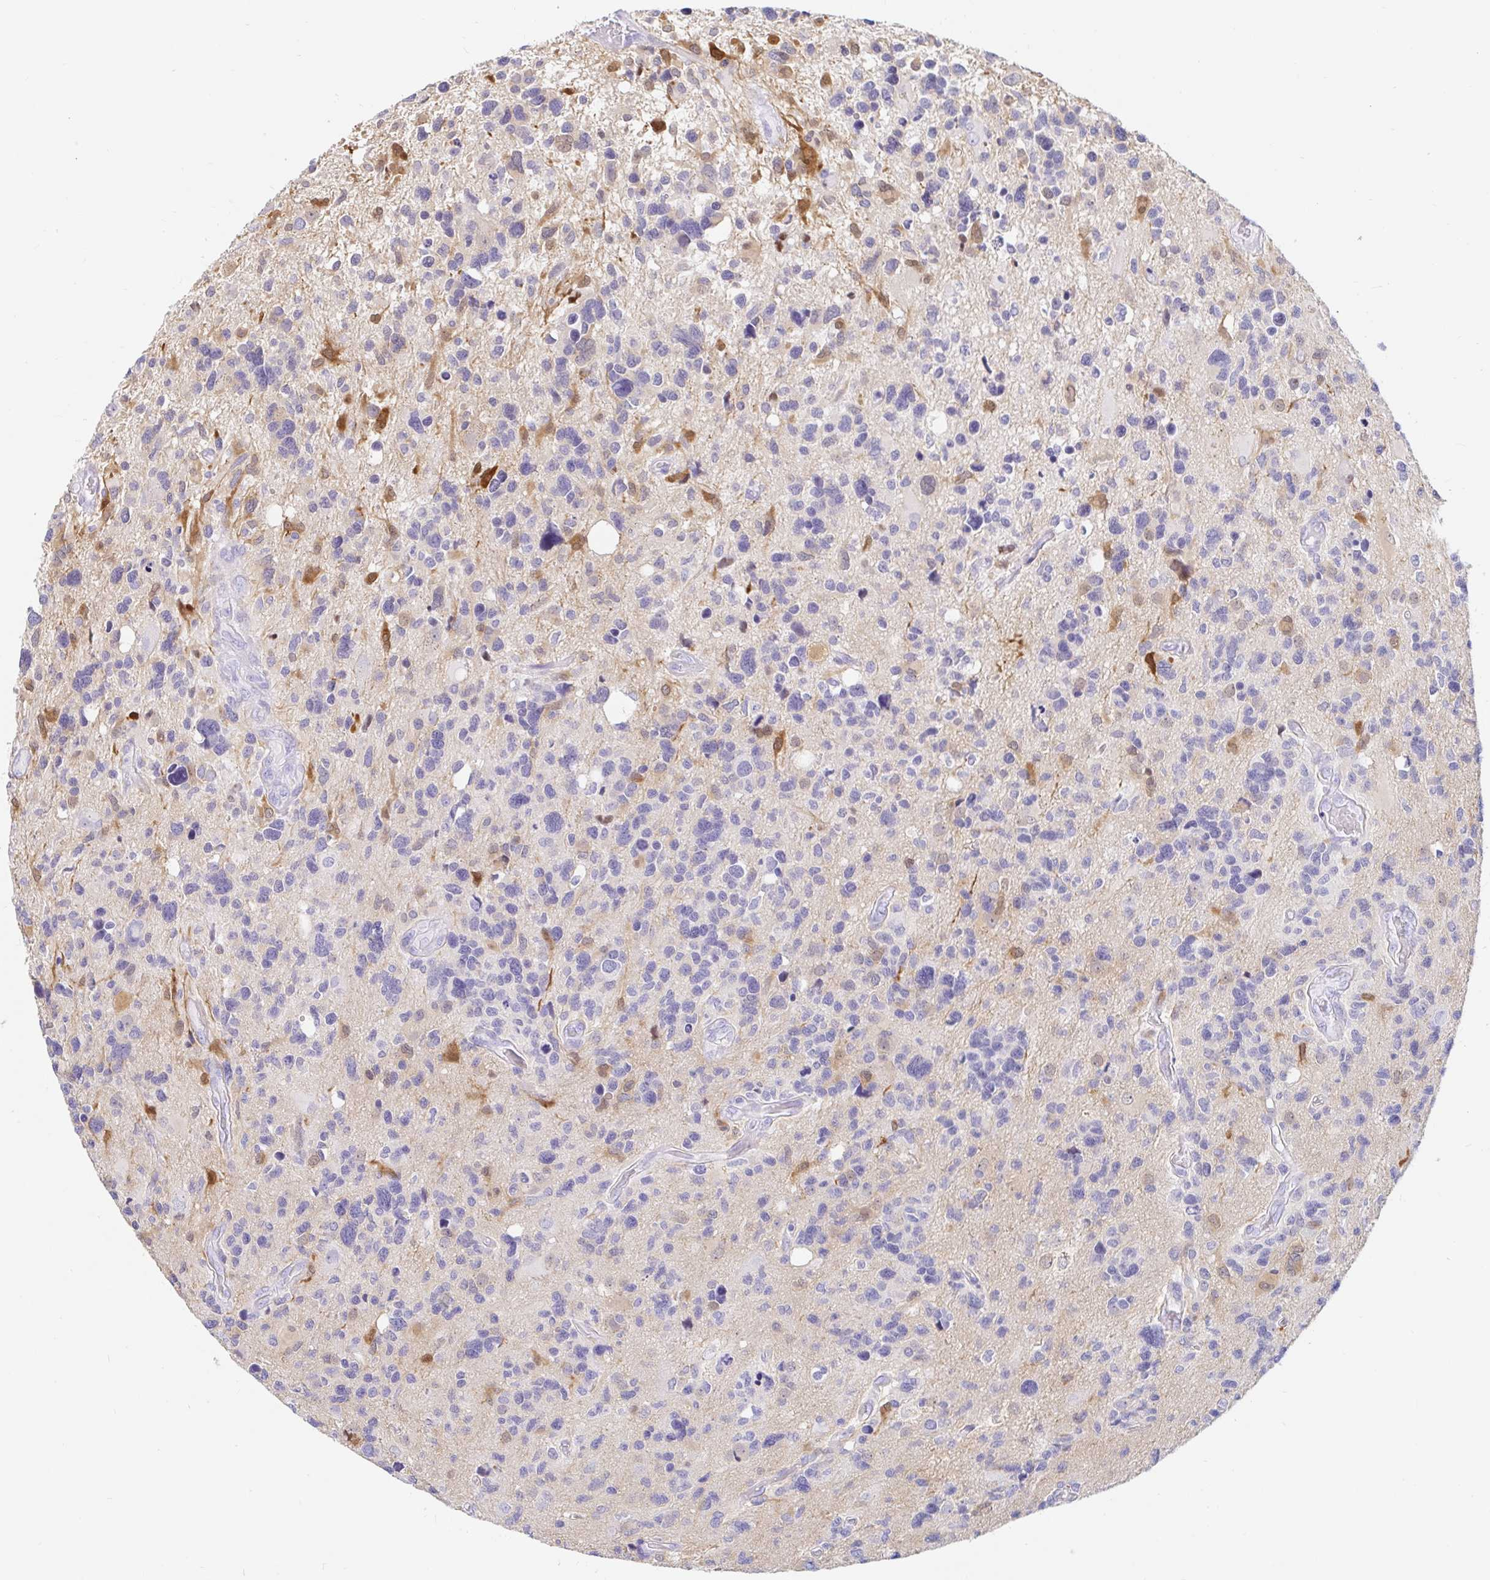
{"staining": {"intensity": "negative", "quantity": "none", "location": "none"}, "tissue": "glioma", "cell_type": "Tumor cells", "image_type": "cancer", "snomed": [{"axis": "morphology", "description": "Glioma, malignant, High grade"}, {"axis": "topography", "description": "Brain"}], "caption": "High power microscopy photomicrograph of an immunohistochemistry image of glioma, revealing no significant staining in tumor cells. (Stains: DAB IHC with hematoxylin counter stain, Microscopy: brightfield microscopy at high magnification).", "gene": "PPP1R1B", "patient": {"sex": "male", "age": 49}}